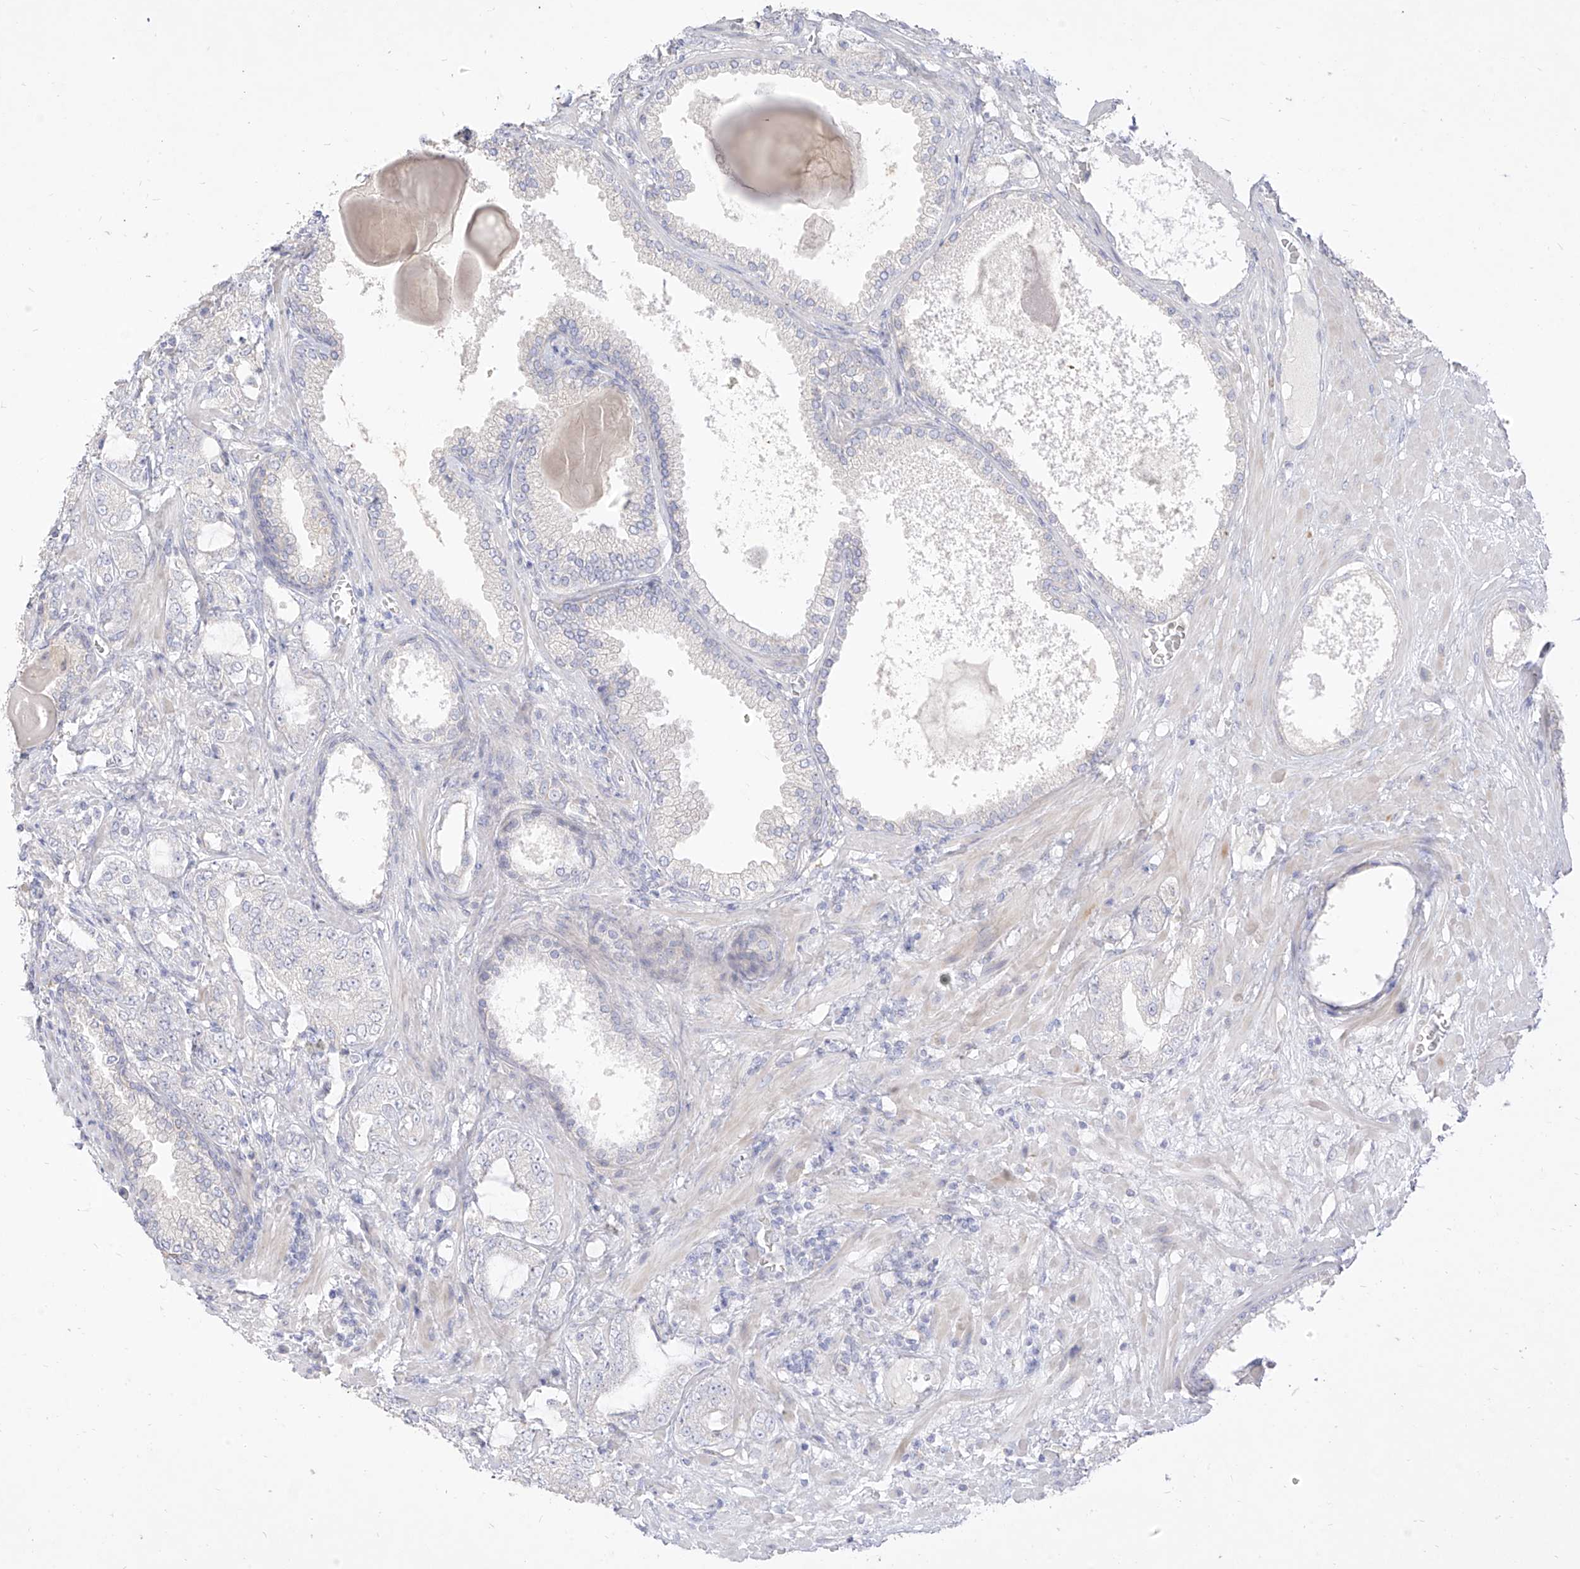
{"staining": {"intensity": "negative", "quantity": "none", "location": "none"}, "tissue": "prostate cancer", "cell_type": "Tumor cells", "image_type": "cancer", "snomed": [{"axis": "morphology", "description": "Adenocarcinoma, High grade"}, {"axis": "topography", "description": "Prostate"}], "caption": "Tumor cells are negative for protein expression in human prostate cancer (adenocarcinoma (high-grade)).", "gene": "ARHGEF40", "patient": {"sex": "male", "age": 64}}